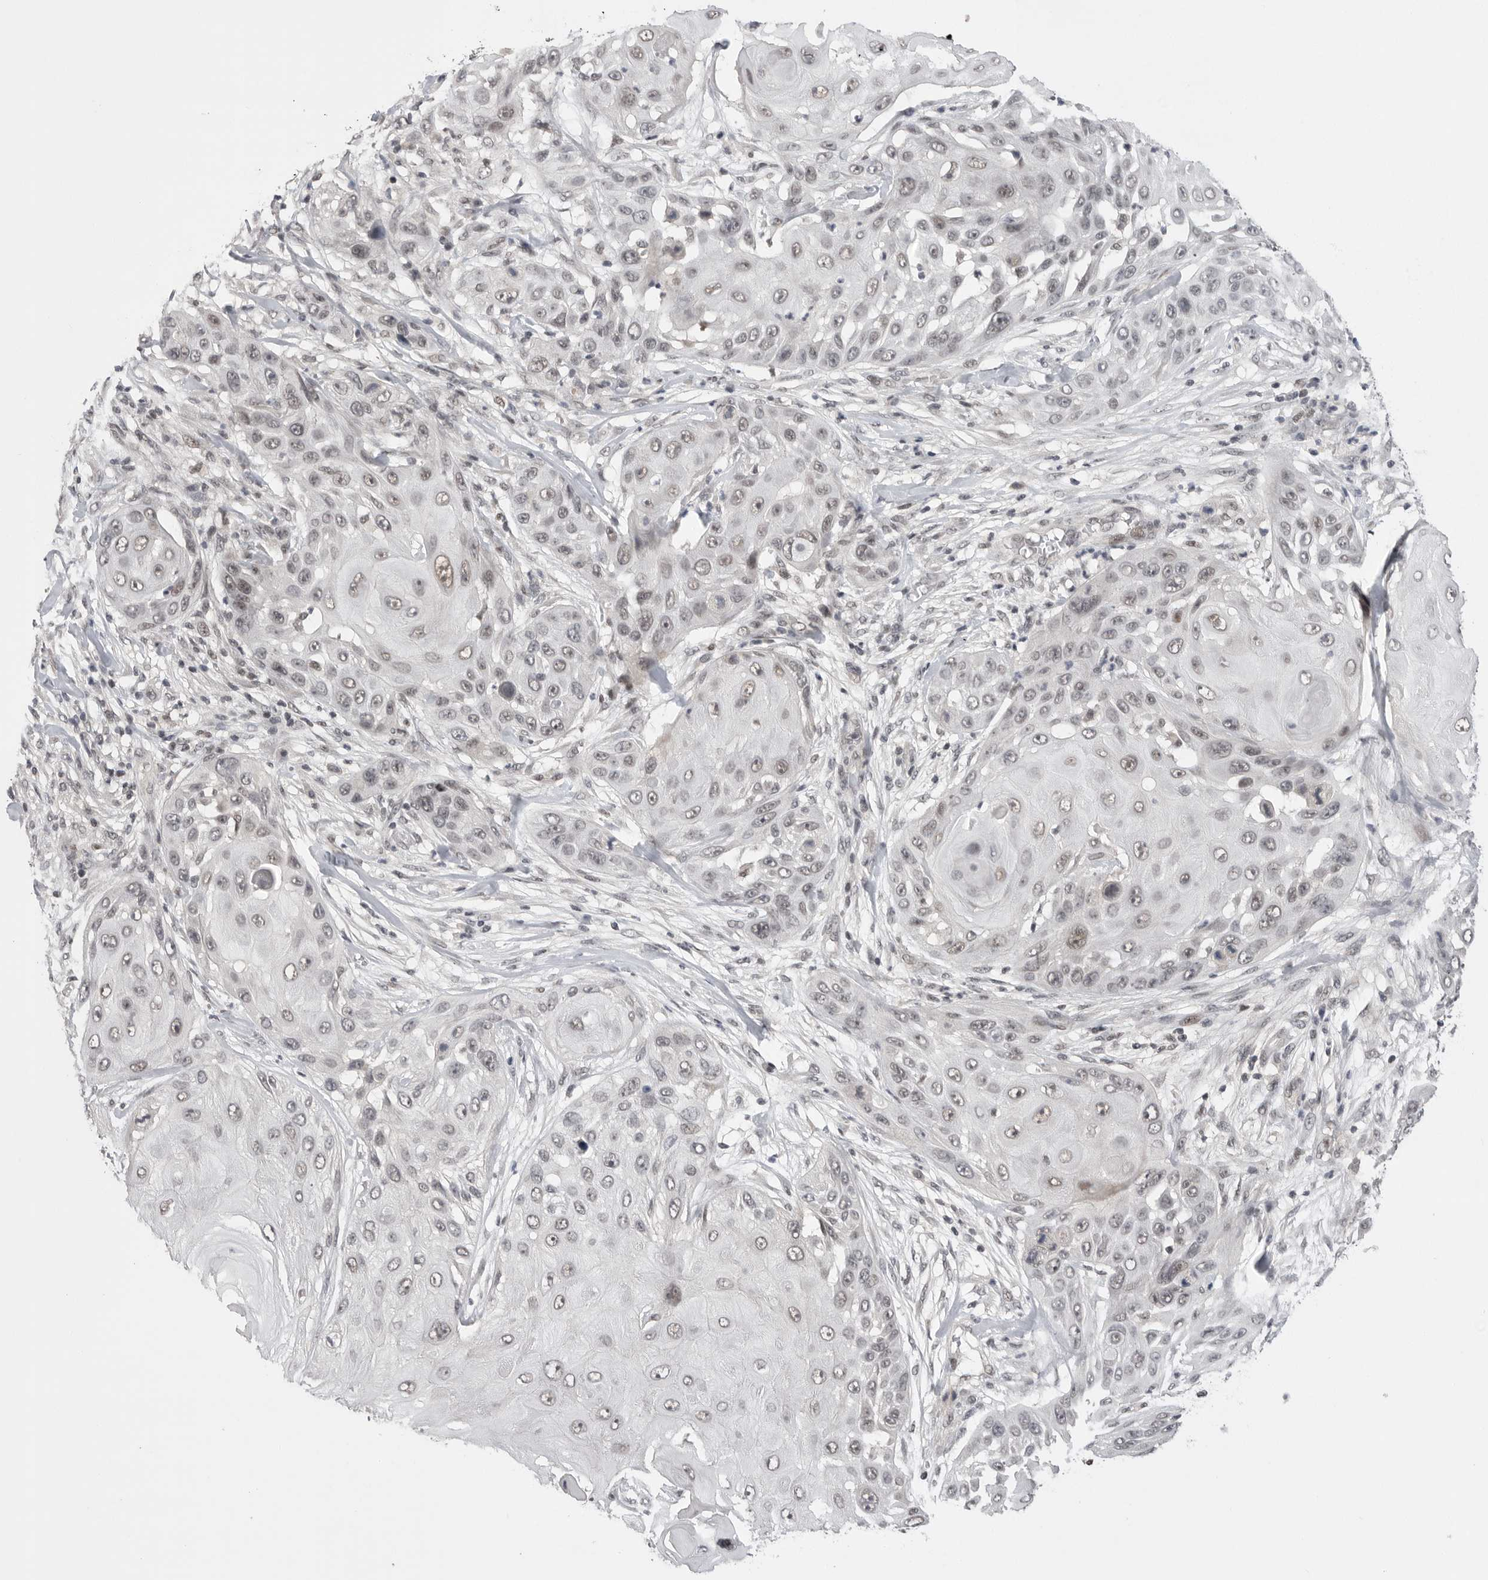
{"staining": {"intensity": "weak", "quantity": "<25%", "location": "nuclear"}, "tissue": "skin cancer", "cell_type": "Tumor cells", "image_type": "cancer", "snomed": [{"axis": "morphology", "description": "Squamous cell carcinoma, NOS"}, {"axis": "topography", "description": "Skin"}], "caption": "The immunohistochemistry histopathology image has no significant staining in tumor cells of skin cancer (squamous cell carcinoma) tissue.", "gene": "POU5F1", "patient": {"sex": "female", "age": 44}}